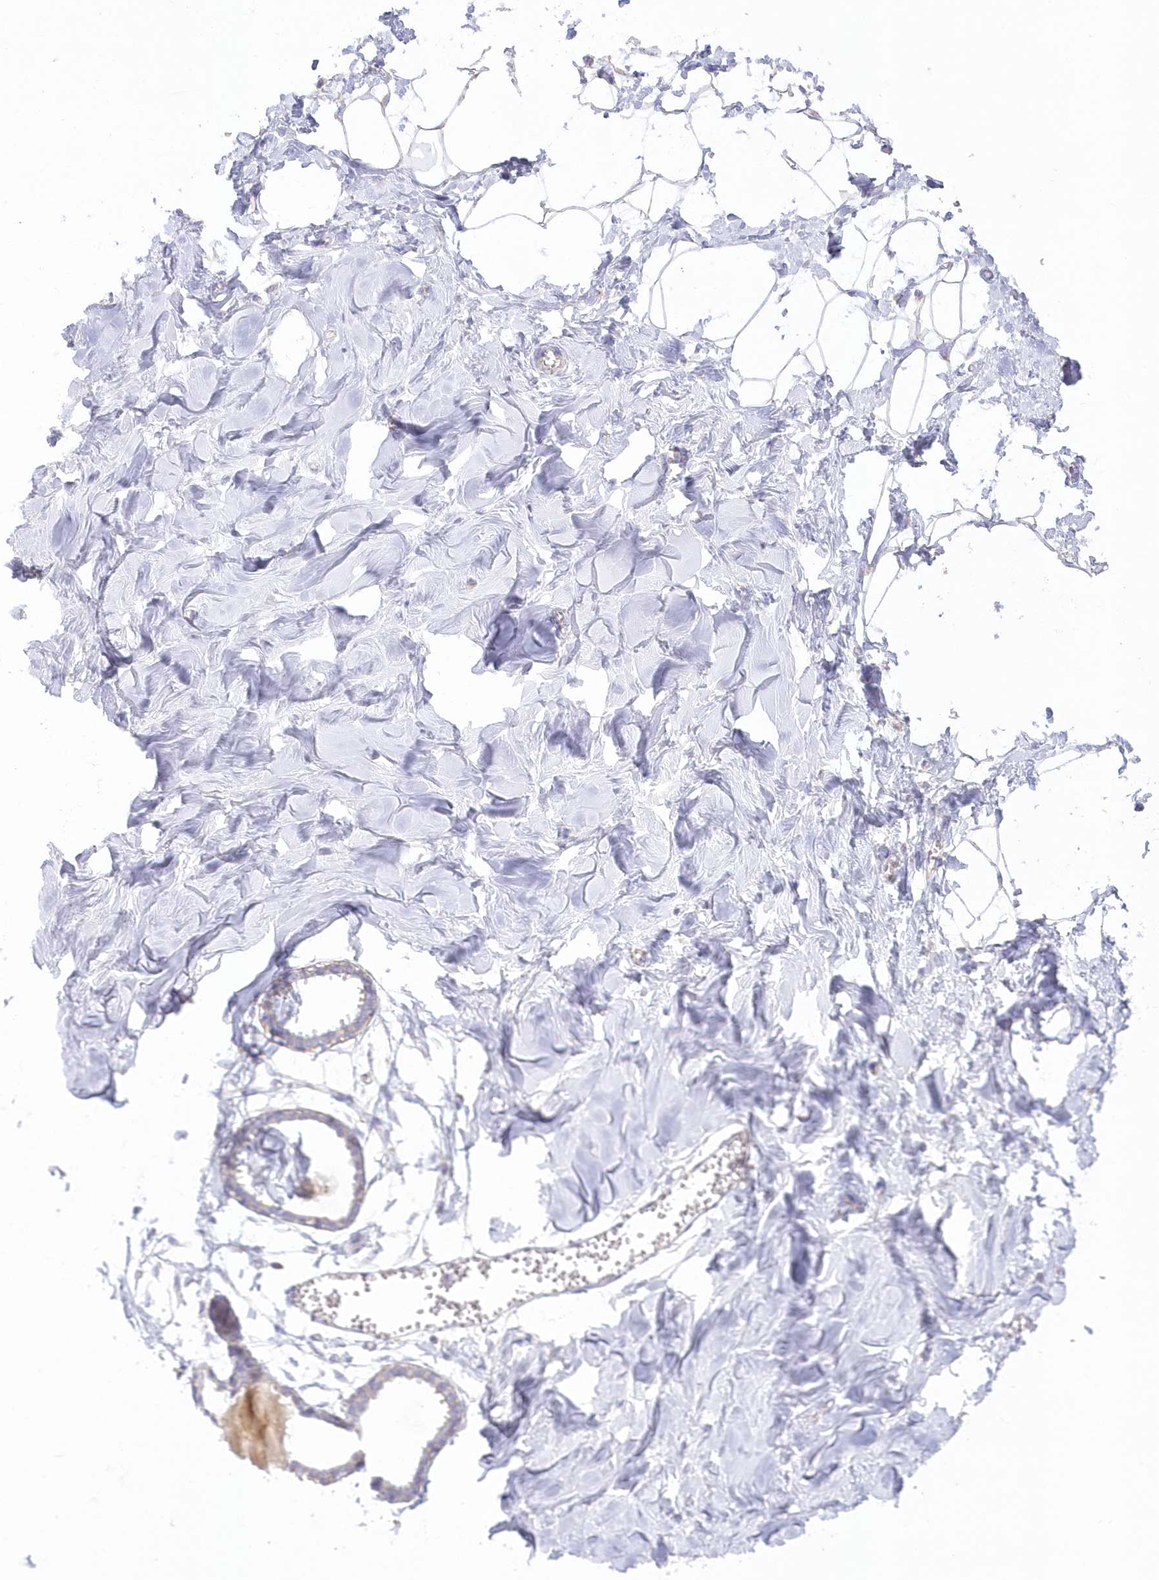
{"staining": {"intensity": "negative", "quantity": "none", "location": "none"}, "tissue": "breast", "cell_type": "Adipocytes", "image_type": "normal", "snomed": [{"axis": "morphology", "description": "Normal tissue, NOS"}, {"axis": "topography", "description": "Breast"}], "caption": "Immunohistochemistry (IHC) of normal breast shows no expression in adipocytes.", "gene": "TBC1D14", "patient": {"sex": "female", "age": 27}}